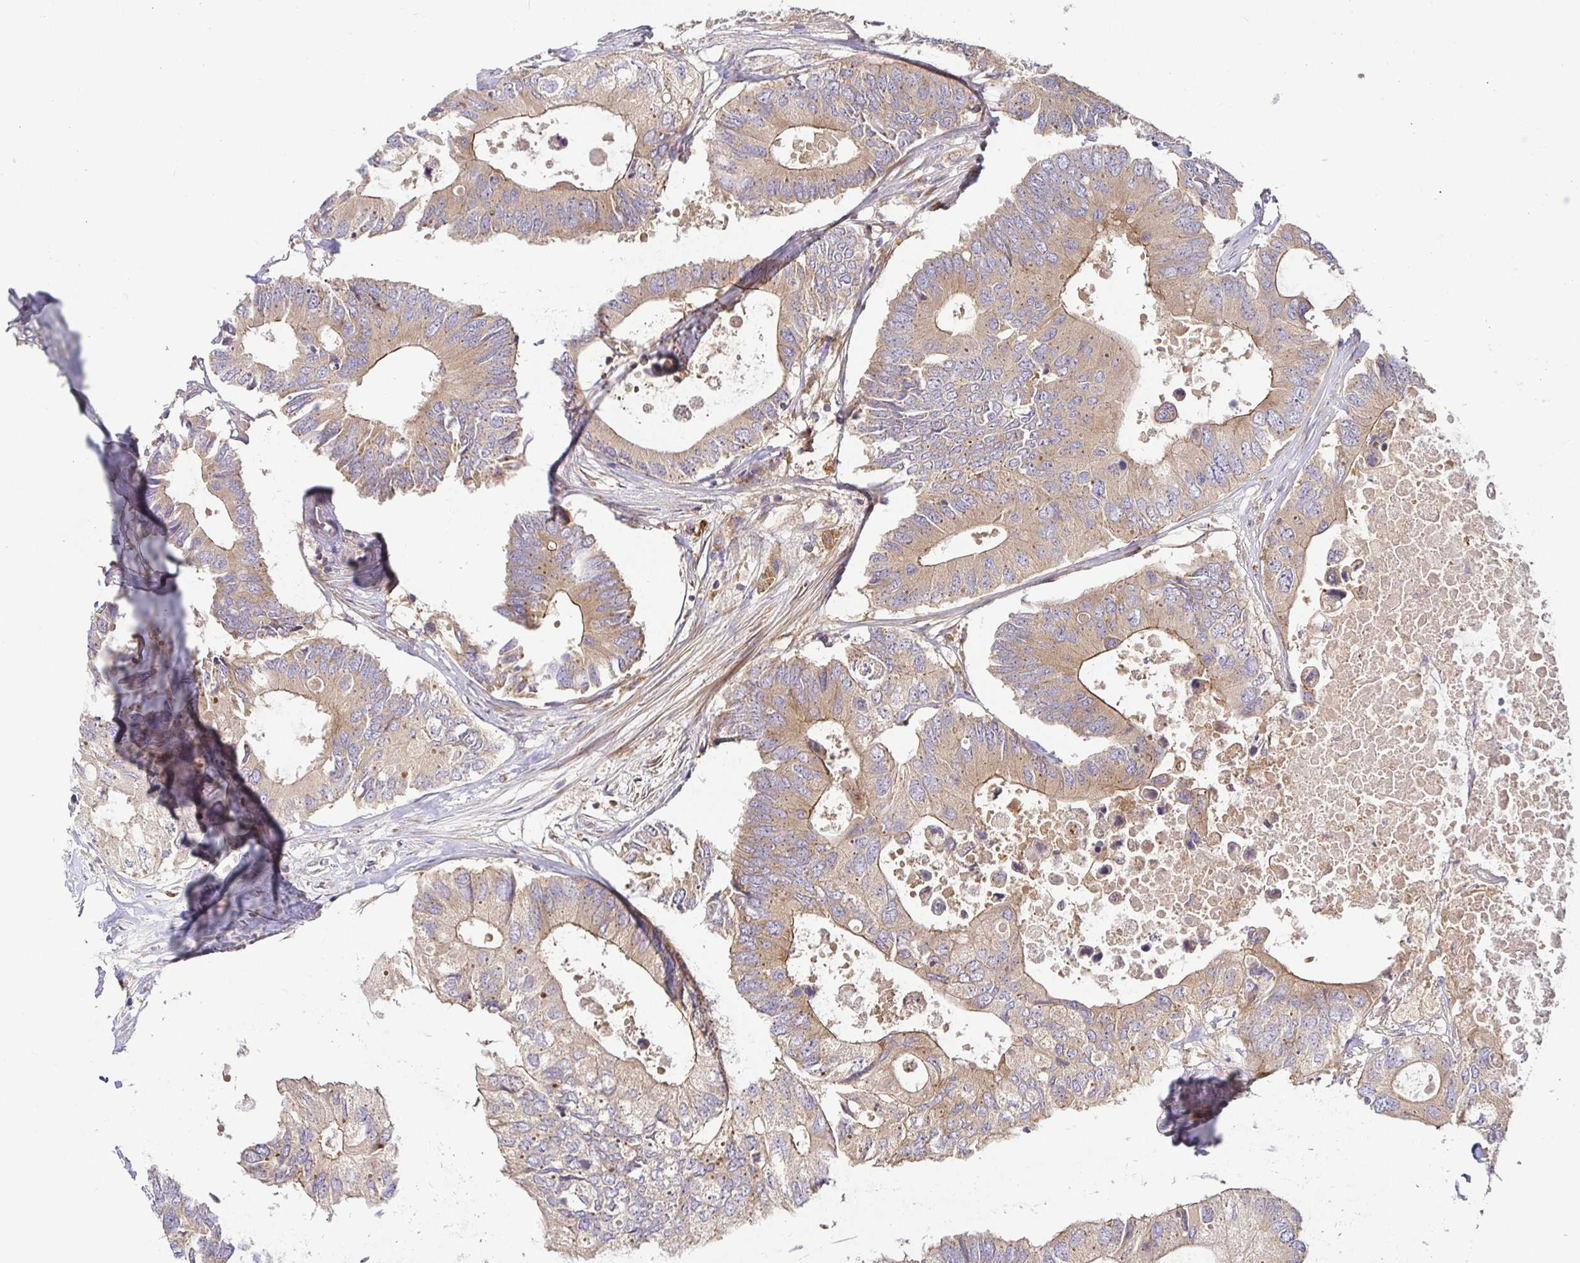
{"staining": {"intensity": "moderate", "quantity": ">75%", "location": "cytoplasmic/membranous"}, "tissue": "colorectal cancer", "cell_type": "Tumor cells", "image_type": "cancer", "snomed": [{"axis": "morphology", "description": "Adenocarcinoma, NOS"}, {"axis": "topography", "description": "Colon"}], "caption": "Brown immunohistochemical staining in adenocarcinoma (colorectal) shows moderate cytoplasmic/membranous expression in about >75% of tumor cells. The staining was performed using DAB (3,3'-diaminobenzidine), with brown indicating positive protein expression. Nuclei are stained blue with hematoxylin.", "gene": "SNX8", "patient": {"sex": "male", "age": 71}}